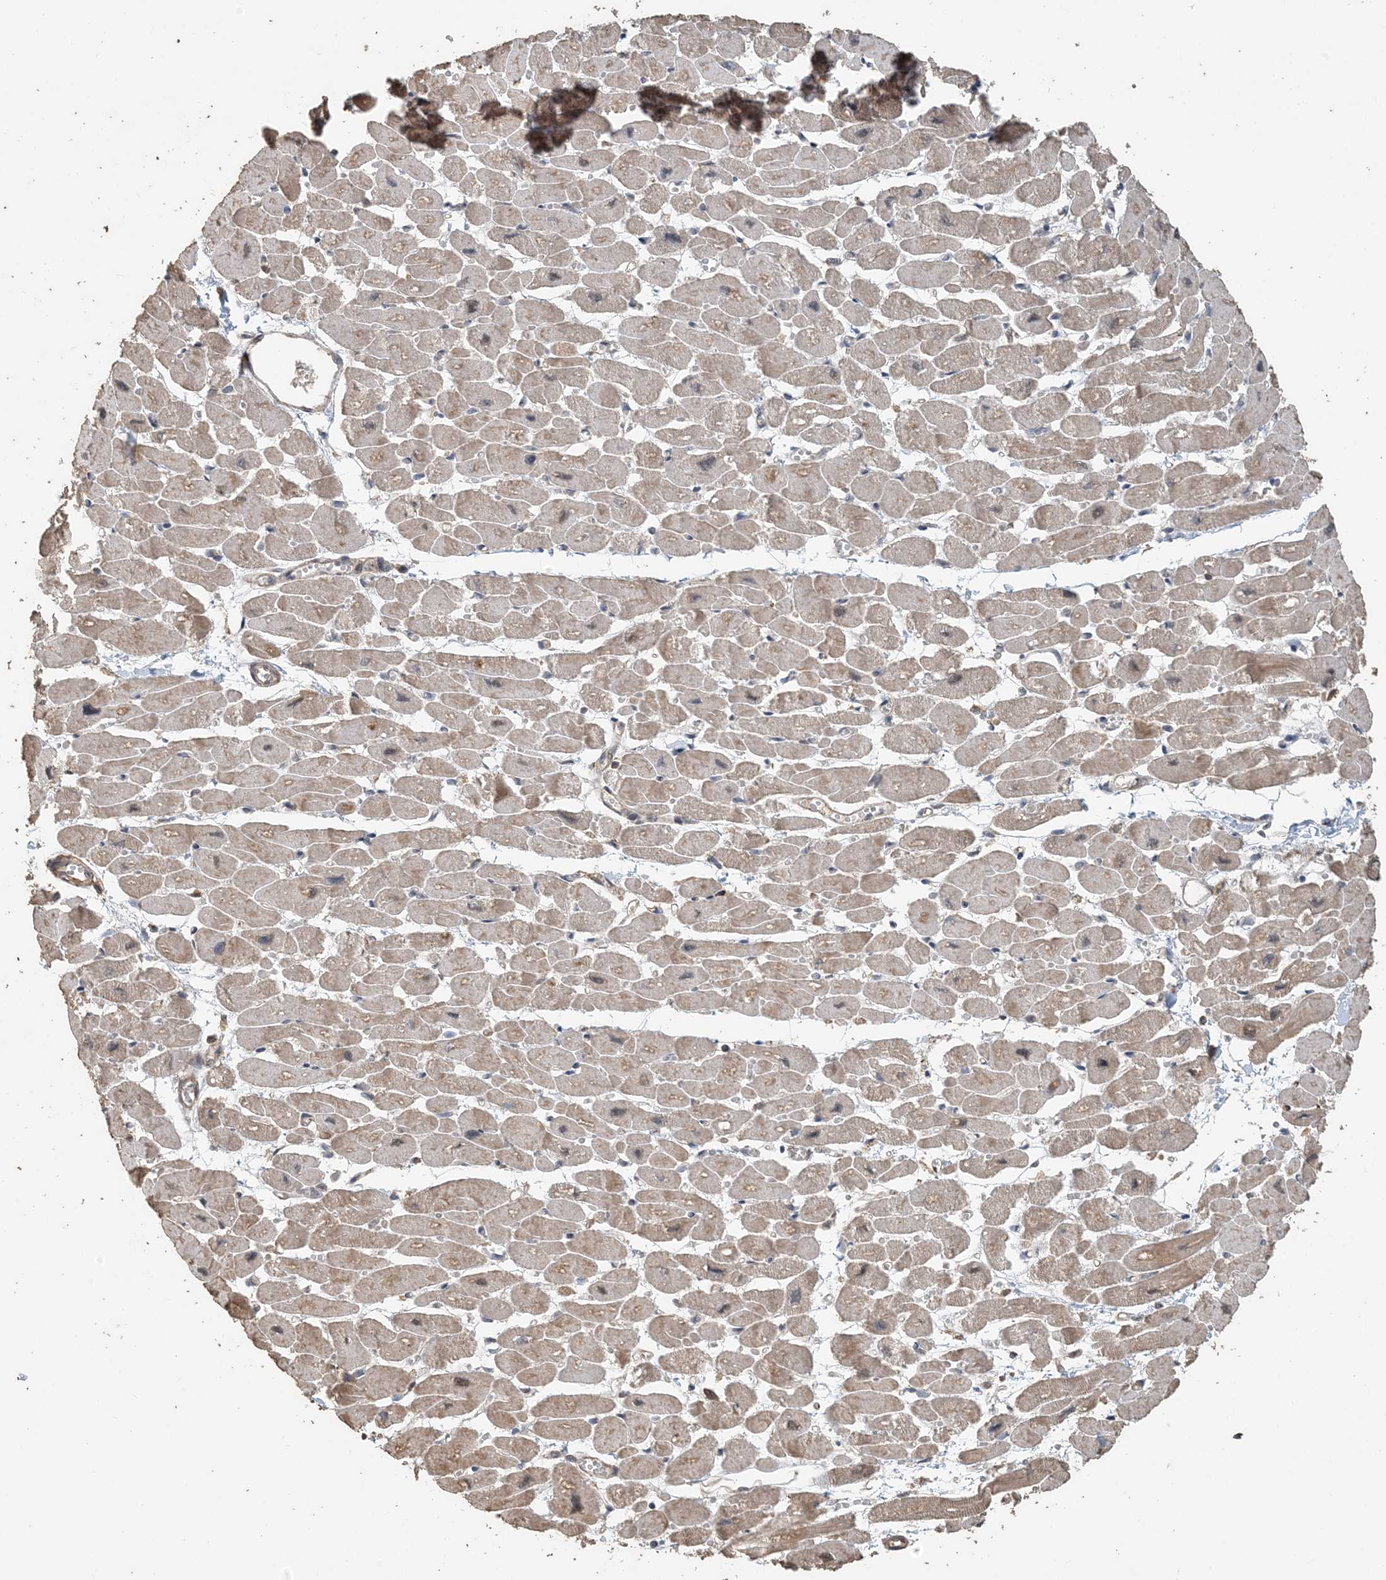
{"staining": {"intensity": "weak", "quantity": "25%-75%", "location": "cytoplasmic/membranous"}, "tissue": "heart muscle", "cell_type": "Cardiomyocytes", "image_type": "normal", "snomed": [{"axis": "morphology", "description": "Normal tissue, NOS"}, {"axis": "topography", "description": "Heart"}], "caption": "DAB immunohistochemical staining of benign human heart muscle demonstrates weak cytoplasmic/membranous protein expression in approximately 25%-75% of cardiomyocytes.", "gene": "ZC3H12A", "patient": {"sex": "female", "age": 54}}